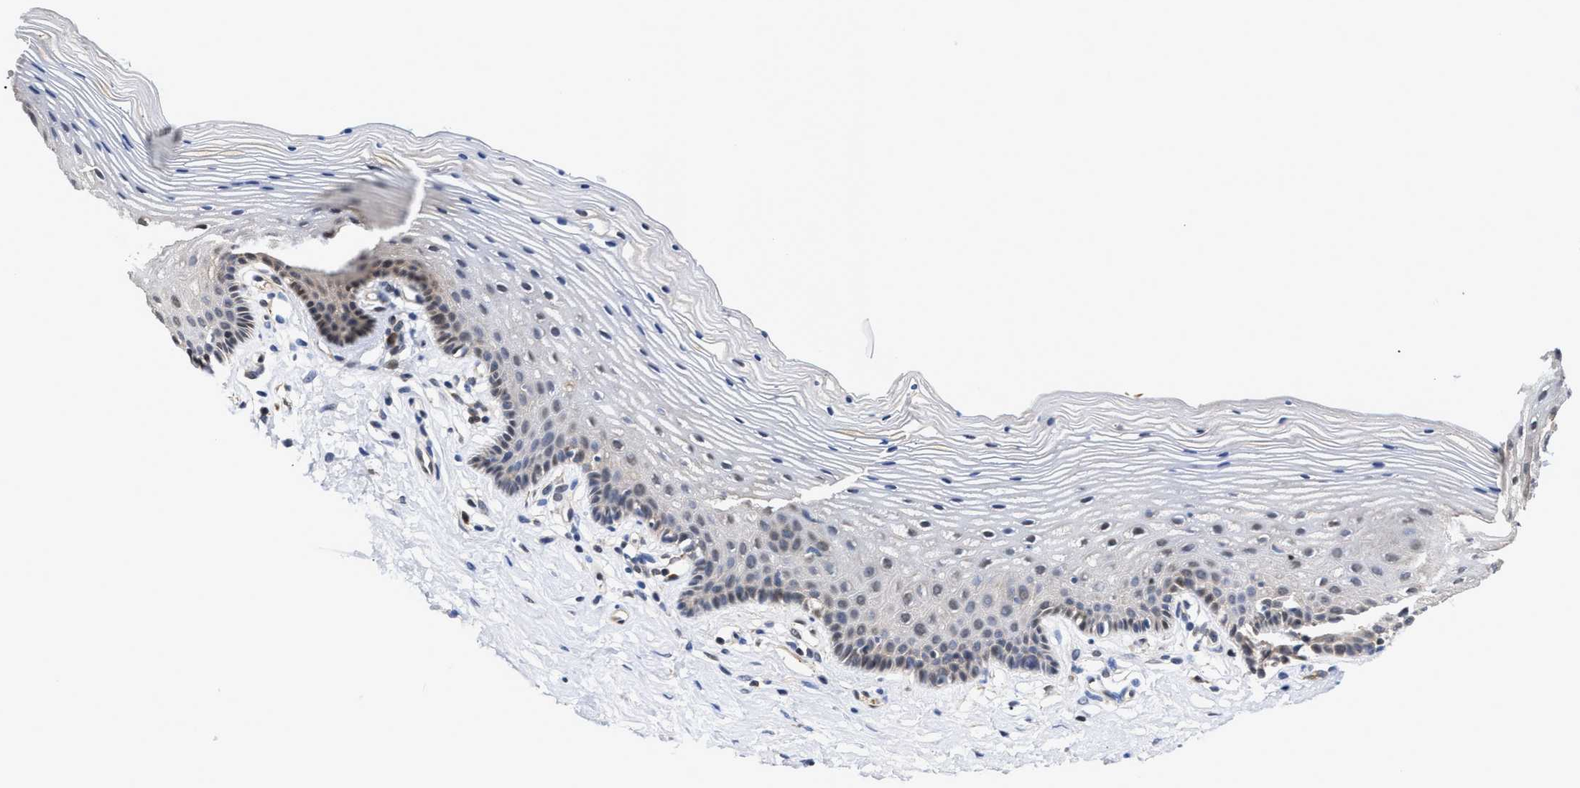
{"staining": {"intensity": "weak", "quantity": "<25%", "location": "cytoplasmic/membranous"}, "tissue": "vagina", "cell_type": "Squamous epithelial cells", "image_type": "normal", "snomed": [{"axis": "morphology", "description": "Normal tissue, NOS"}, {"axis": "topography", "description": "Vagina"}], "caption": "DAB immunohistochemical staining of normal vagina exhibits no significant staining in squamous epithelial cells.", "gene": "KLHDC1", "patient": {"sex": "female", "age": 32}}